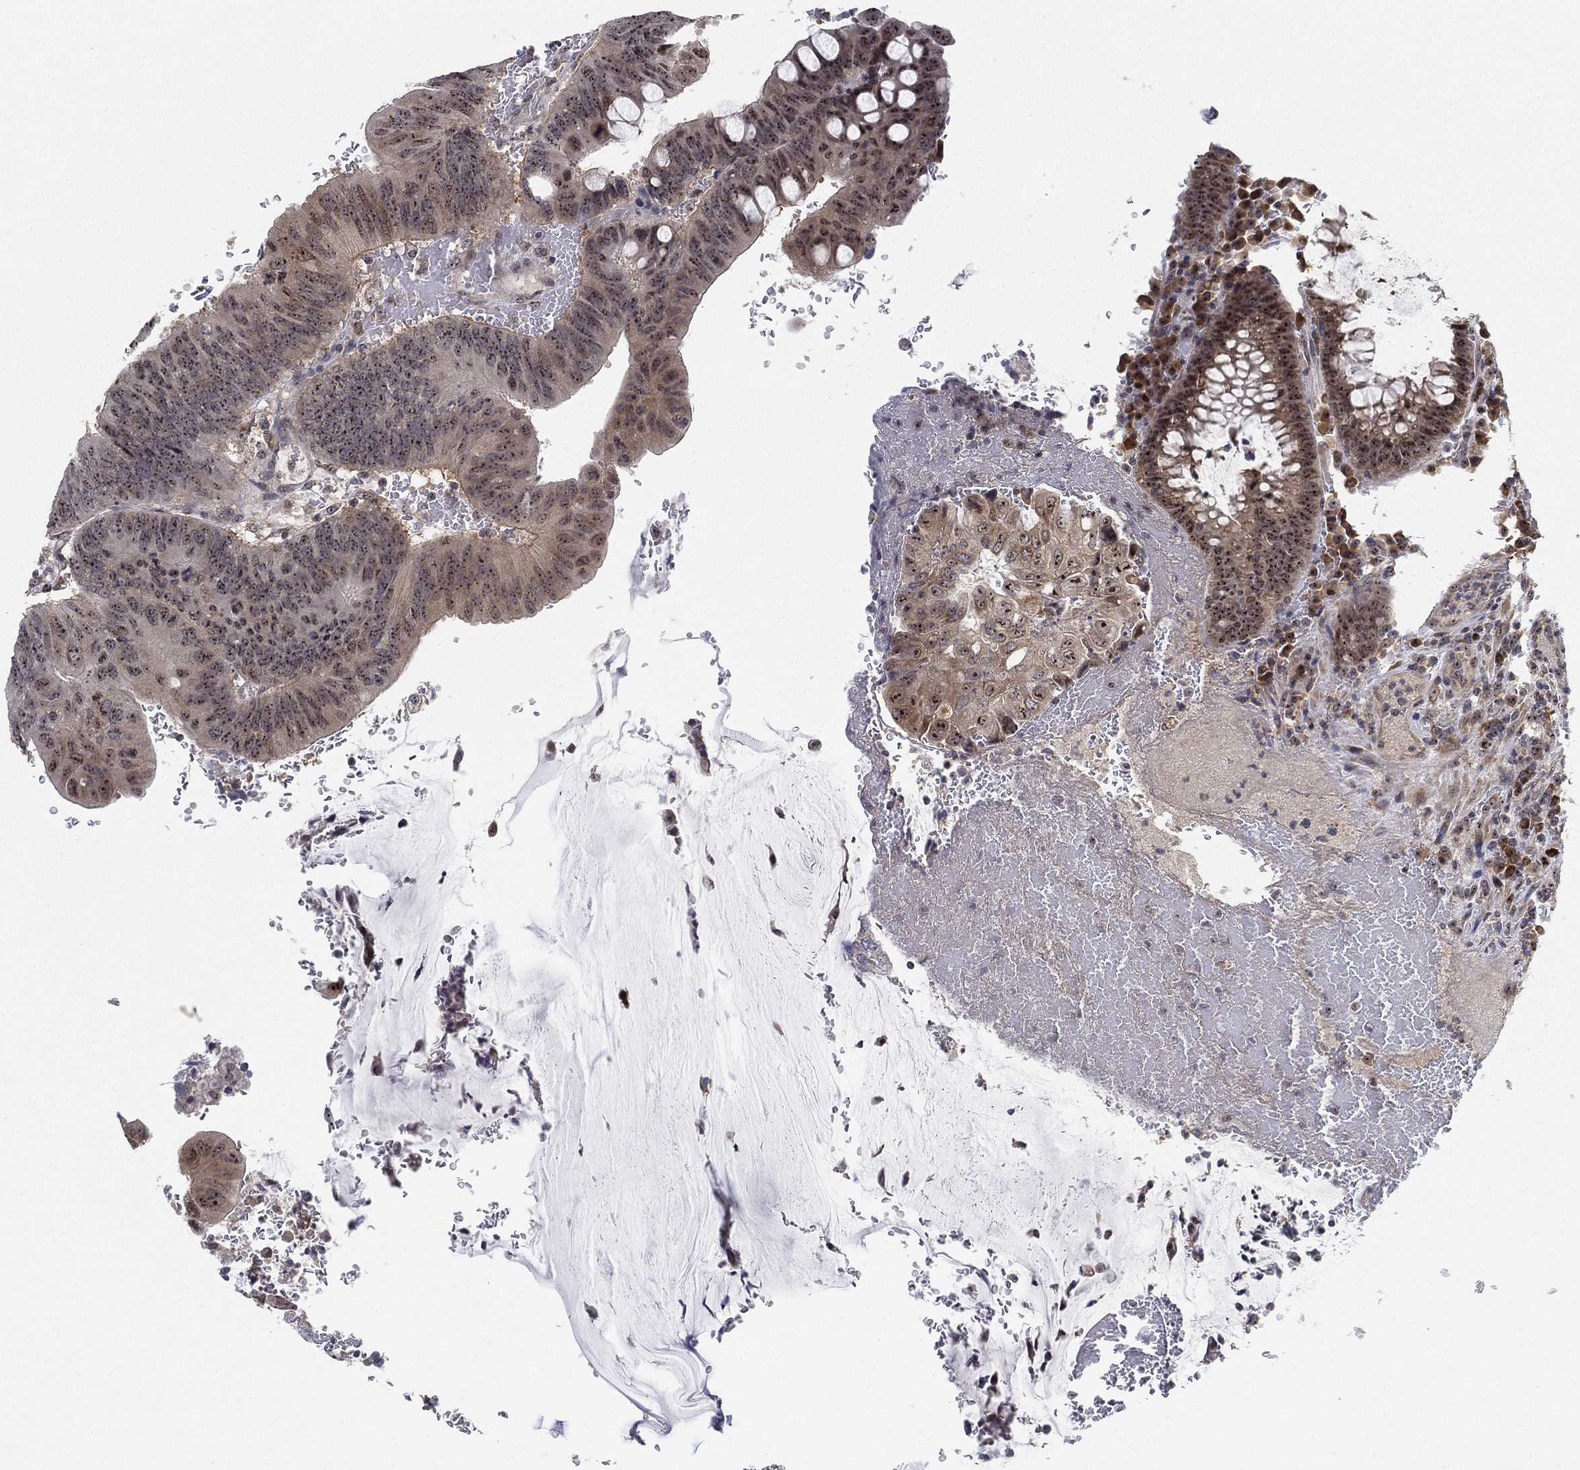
{"staining": {"intensity": "moderate", "quantity": ">75%", "location": "cytoplasmic/membranous,nuclear"}, "tissue": "colorectal cancer", "cell_type": "Tumor cells", "image_type": "cancer", "snomed": [{"axis": "morphology", "description": "Normal tissue, NOS"}, {"axis": "morphology", "description": "Adenocarcinoma, NOS"}, {"axis": "topography", "description": "Rectum"}], "caption": "An IHC histopathology image of tumor tissue is shown. Protein staining in brown highlights moderate cytoplasmic/membranous and nuclear positivity in colorectal cancer within tumor cells. (DAB (3,3'-diaminobenzidine) = brown stain, brightfield microscopy at high magnification).", "gene": "PPP1R16B", "patient": {"sex": "male", "age": 92}}